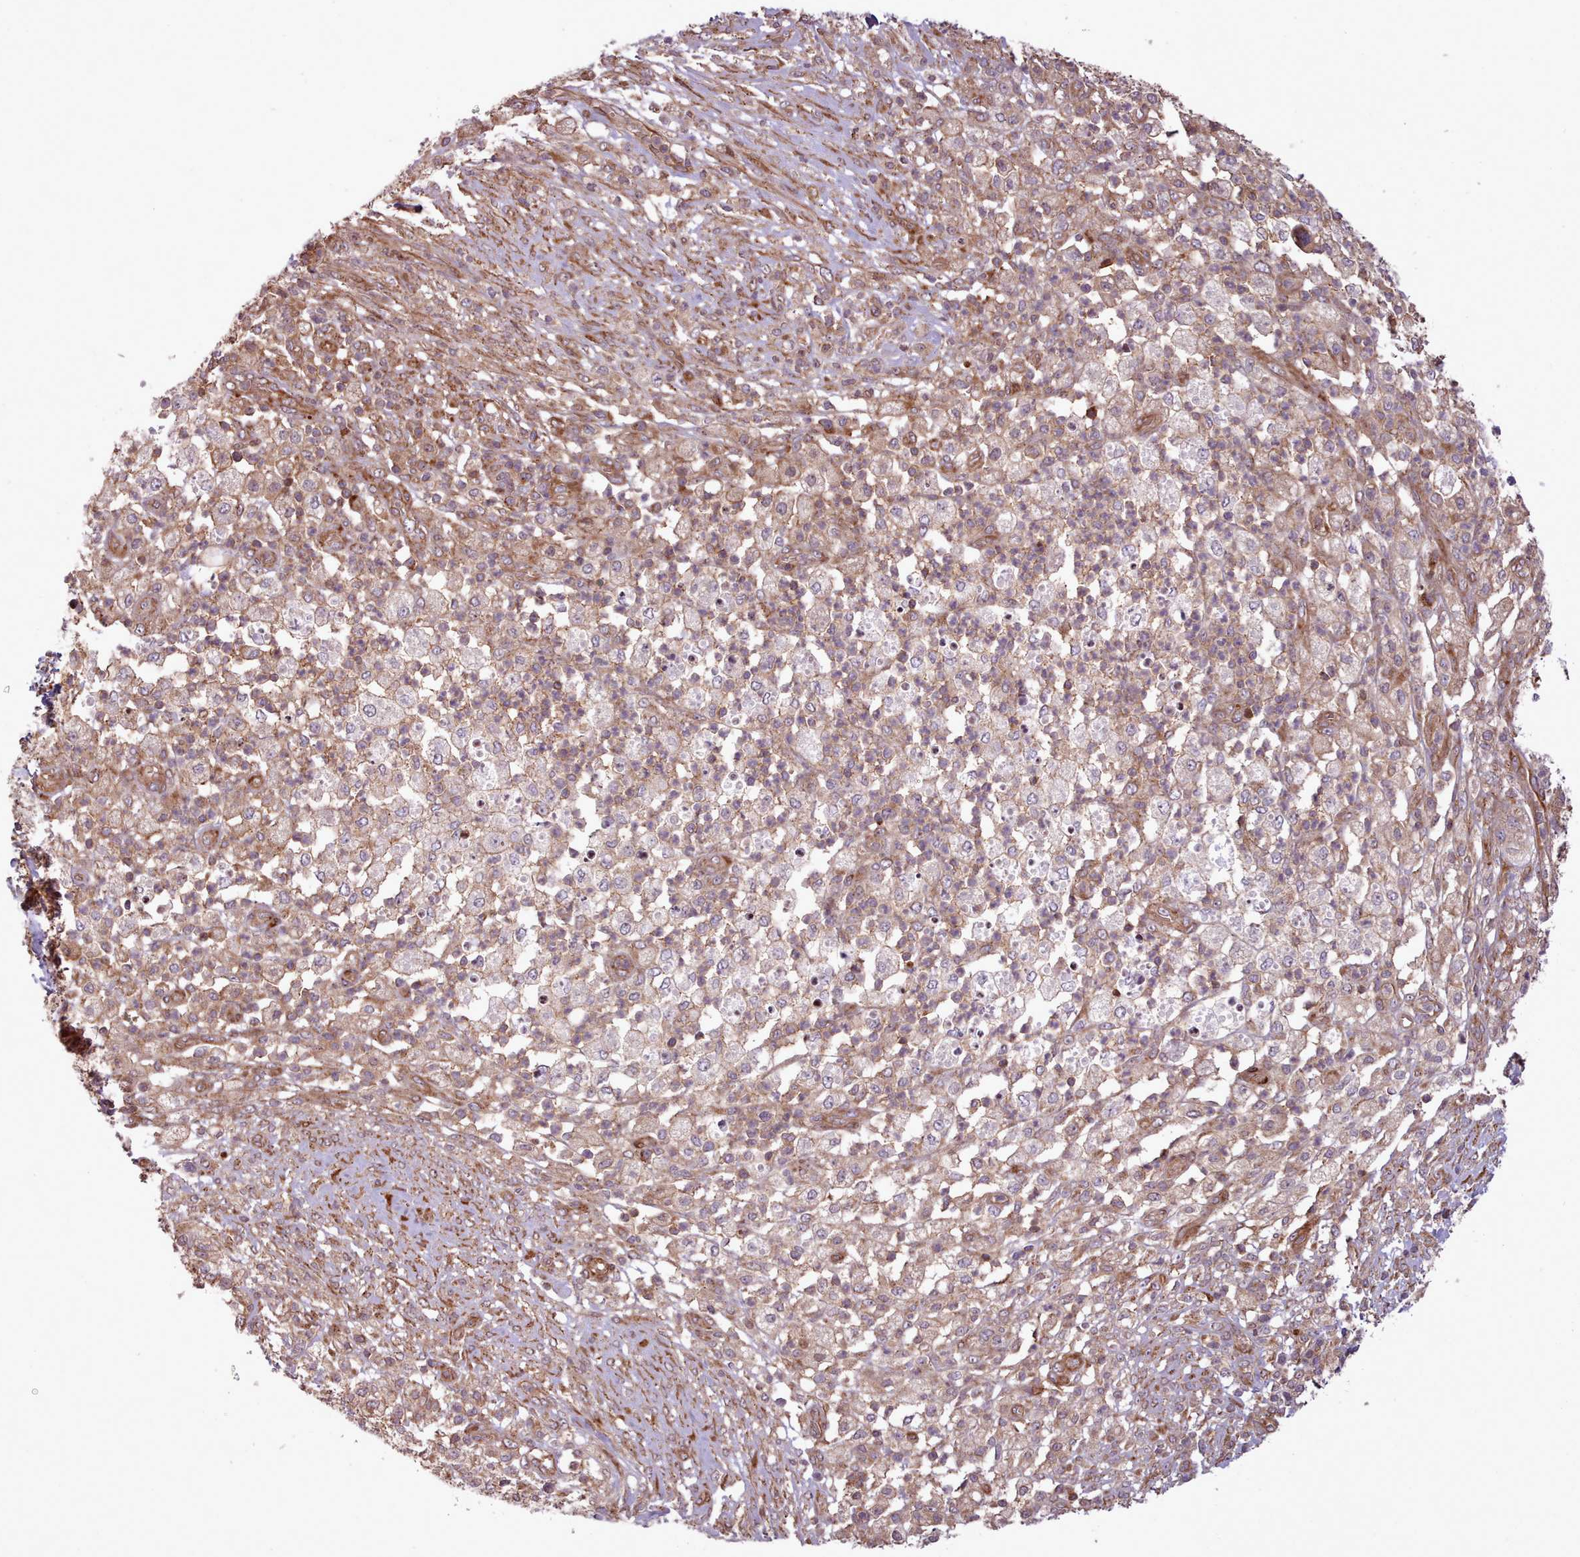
{"staining": {"intensity": "moderate", "quantity": "25%-75%", "location": "cytoplasmic/membranous"}, "tissue": "pancreatic cancer", "cell_type": "Tumor cells", "image_type": "cancer", "snomed": [{"axis": "morphology", "description": "Adenocarcinoma, NOS"}, {"axis": "topography", "description": "Pancreas"}], "caption": "An immunohistochemistry (IHC) histopathology image of tumor tissue is shown. Protein staining in brown highlights moderate cytoplasmic/membranous positivity in pancreatic adenocarcinoma within tumor cells.", "gene": "NLRP7", "patient": {"sex": "female", "age": 72}}